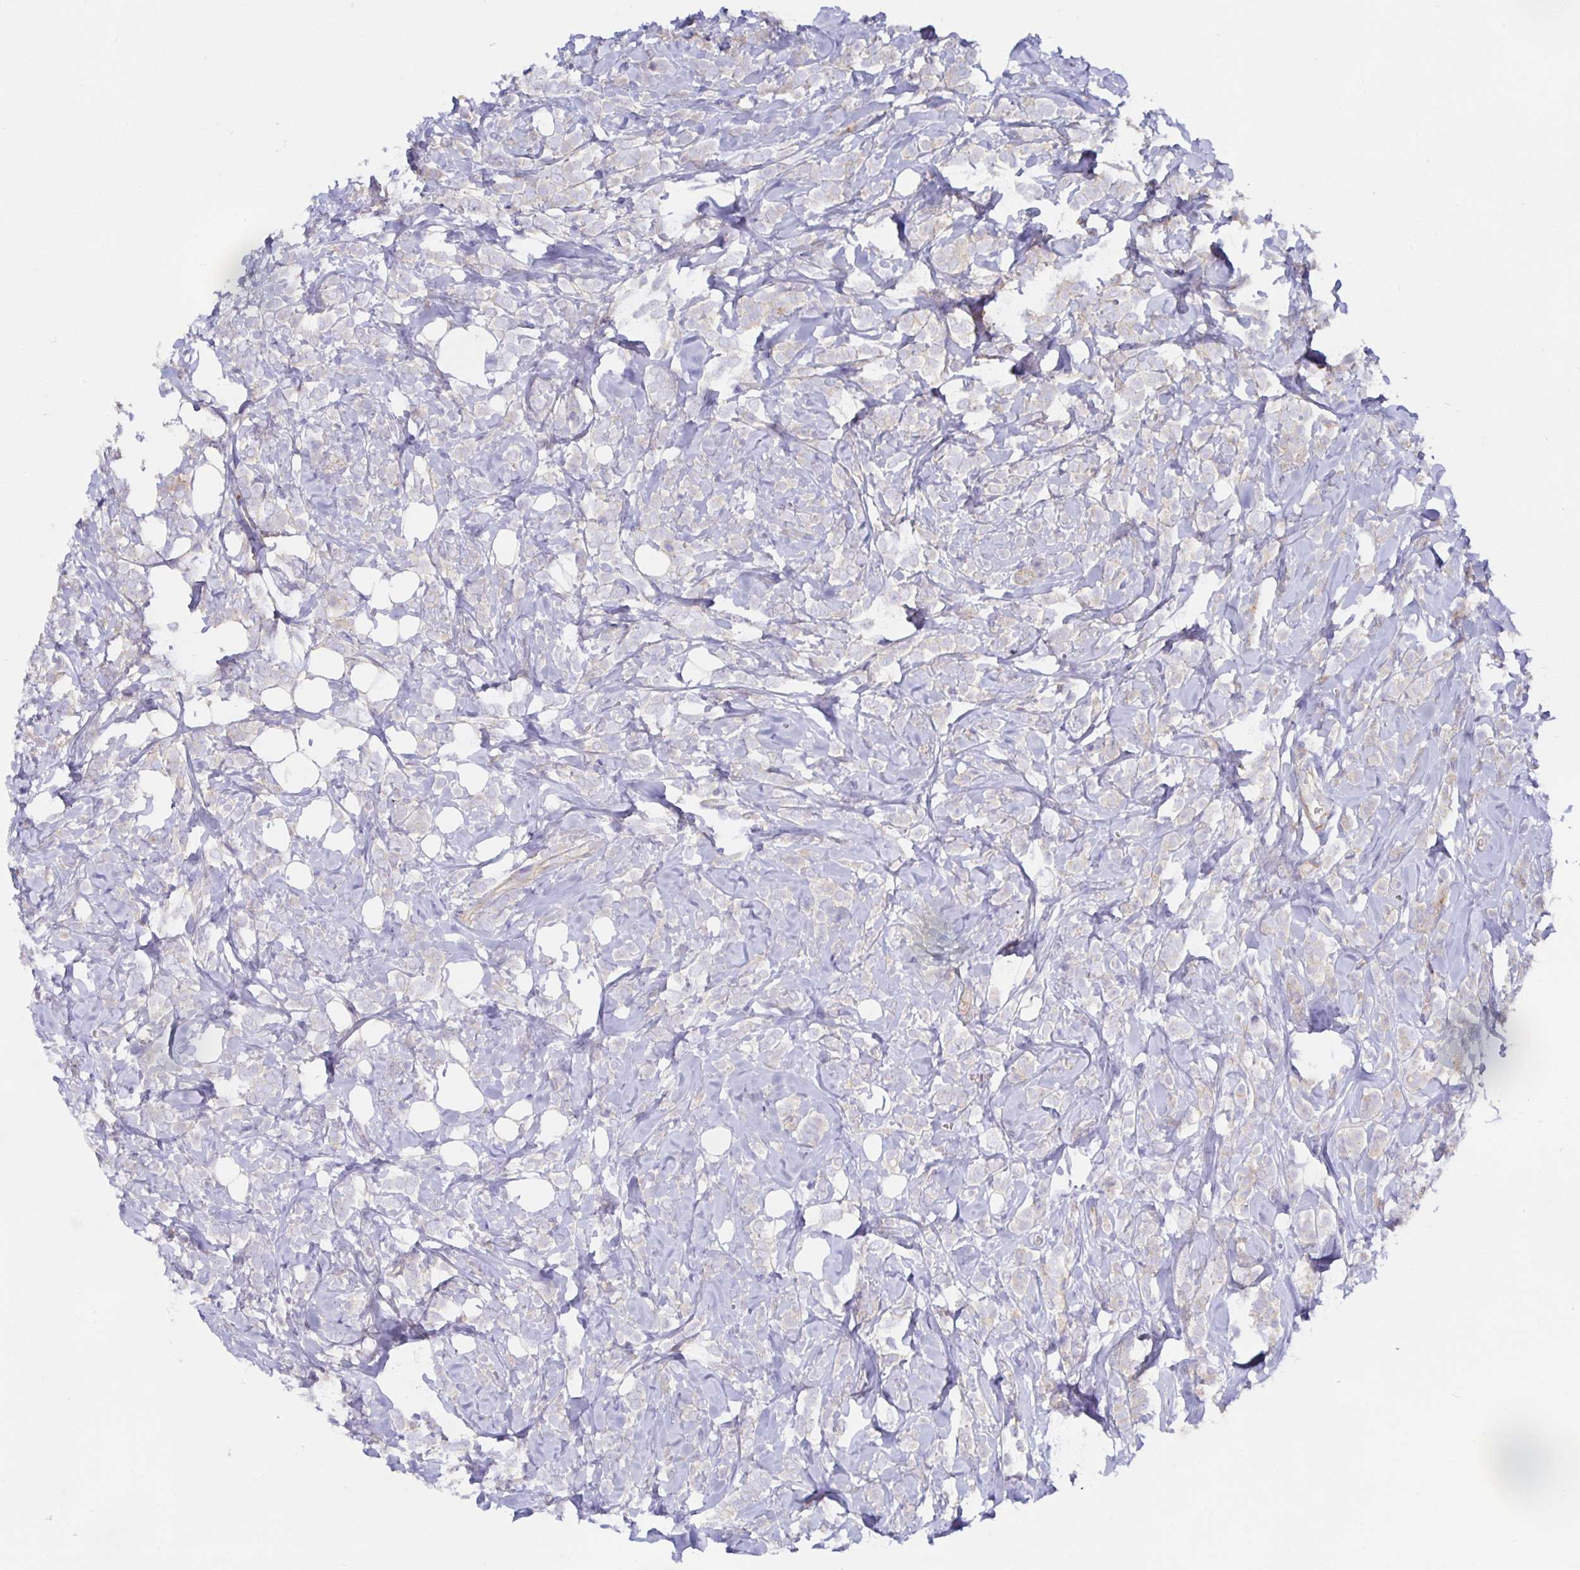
{"staining": {"intensity": "negative", "quantity": "none", "location": "none"}, "tissue": "breast cancer", "cell_type": "Tumor cells", "image_type": "cancer", "snomed": [{"axis": "morphology", "description": "Lobular carcinoma"}, {"axis": "topography", "description": "Breast"}], "caption": "There is no significant expression in tumor cells of lobular carcinoma (breast). Brightfield microscopy of immunohistochemistry (IHC) stained with DAB (3,3'-diaminobenzidine) (brown) and hematoxylin (blue), captured at high magnification.", "gene": "METTL22", "patient": {"sex": "female", "age": 49}}